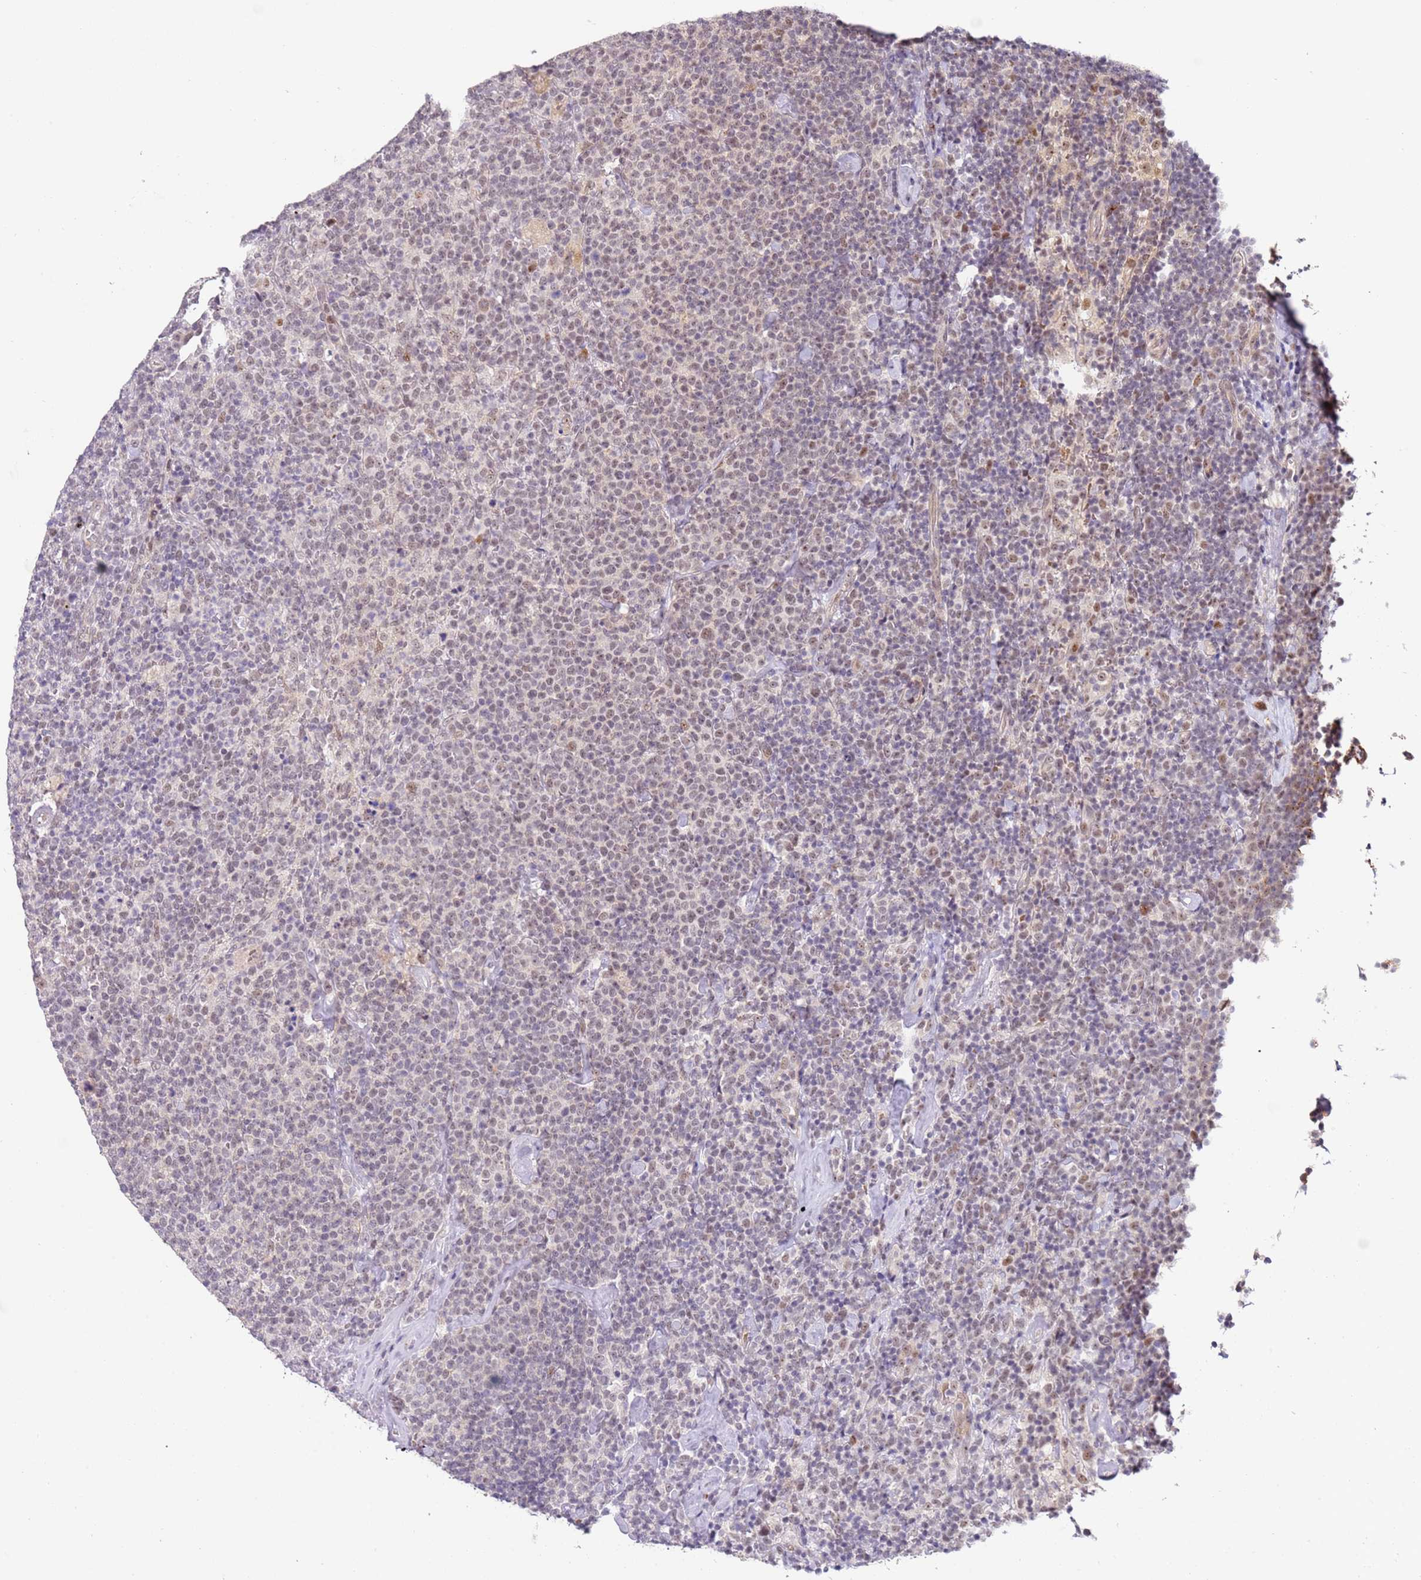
{"staining": {"intensity": "weak", "quantity": "25%-75%", "location": "nuclear"}, "tissue": "lymphoma", "cell_type": "Tumor cells", "image_type": "cancer", "snomed": [{"axis": "morphology", "description": "Malignant lymphoma, non-Hodgkin's type, High grade"}, {"axis": "topography", "description": "Lymph node"}], "caption": "An image of high-grade malignant lymphoma, non-Hodgkin's type stained for a protein shows weak nuclear brown staining in tumor cells.", "gene": "LGALSL", "patient": {"sex": "male", "age": 61}}